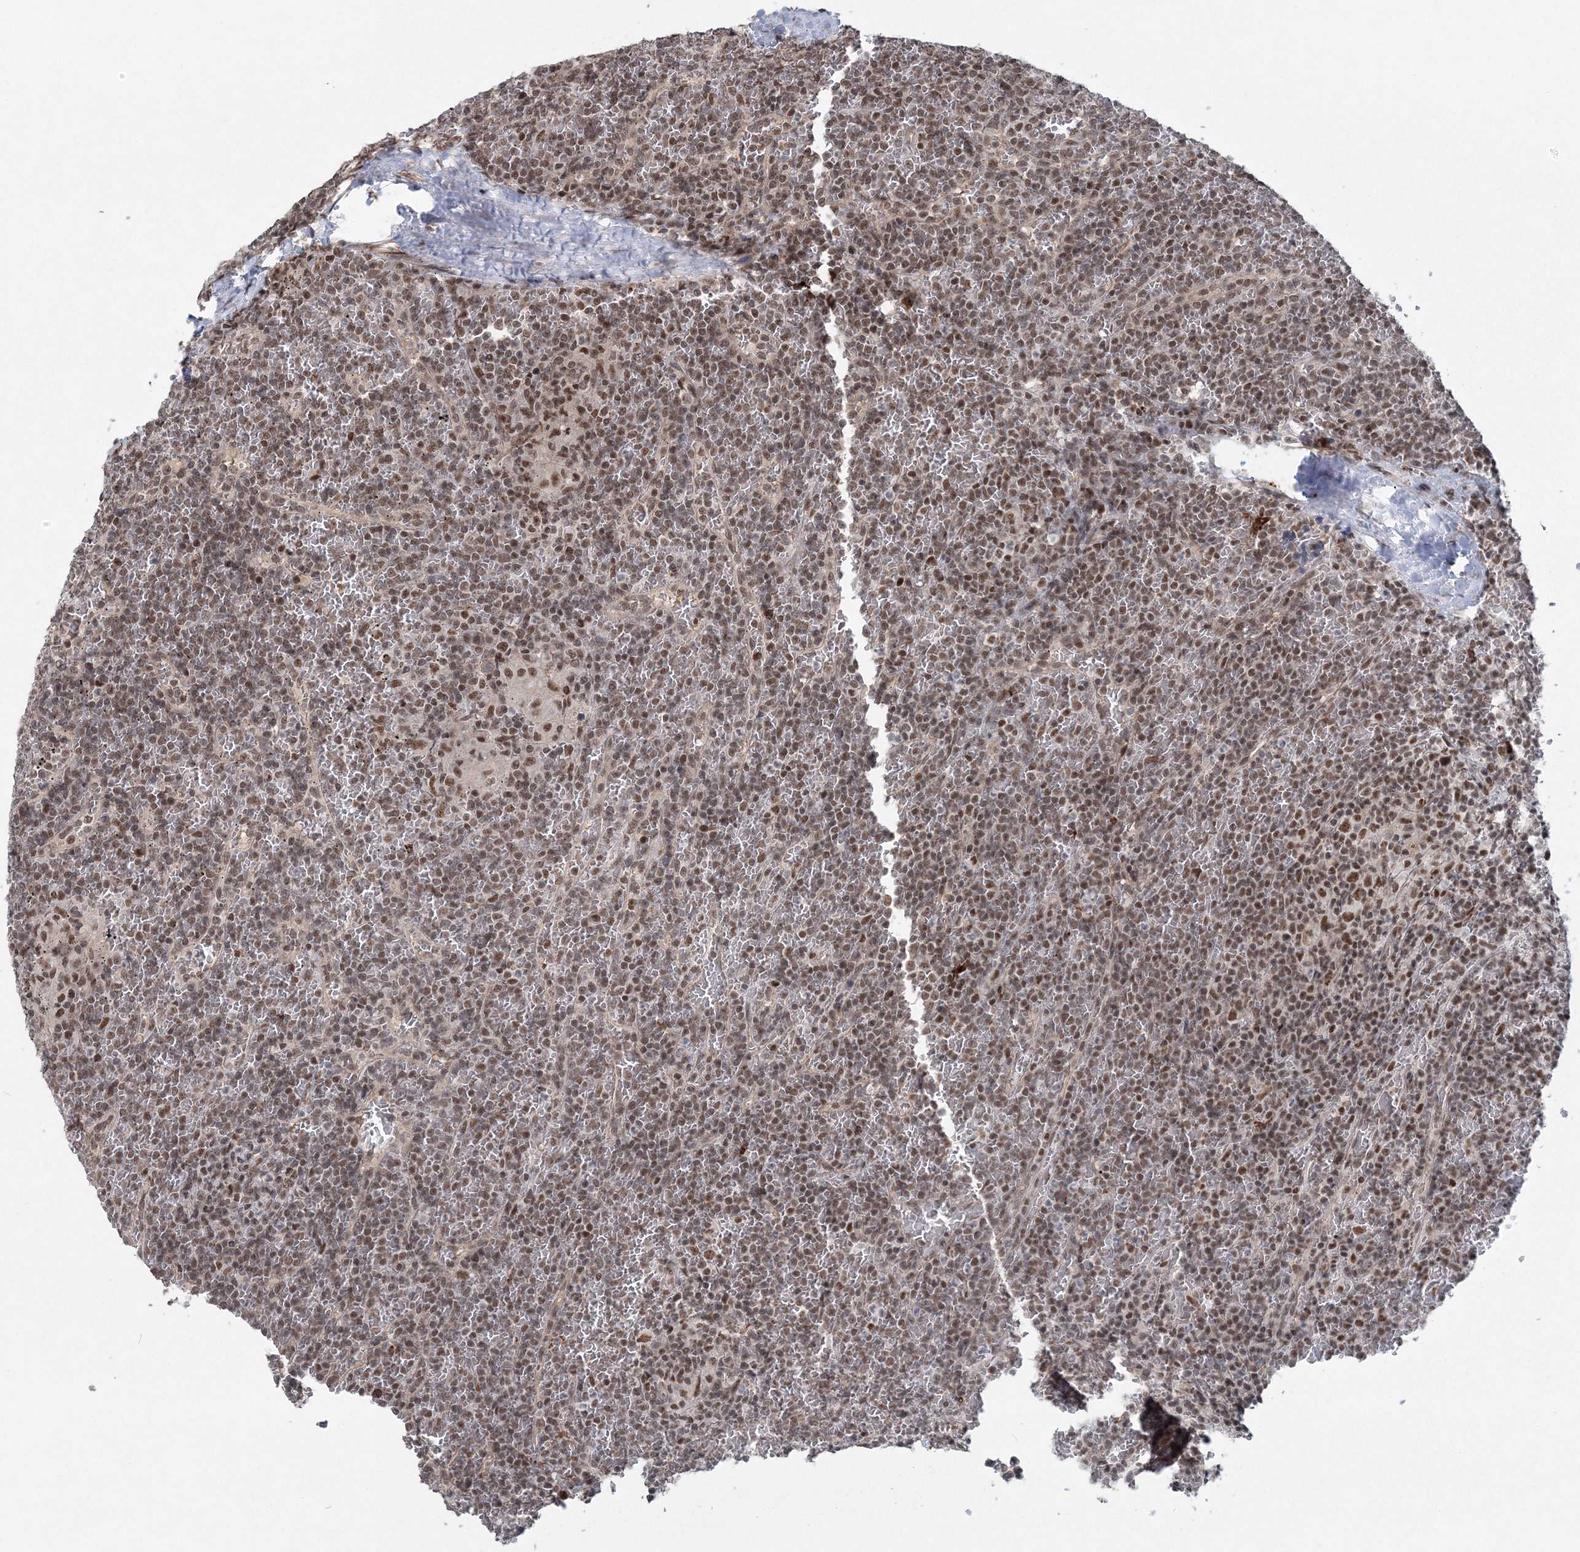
{"staining": {"intensity": "moderate", "quantity": ">75%", "location": "nuclear"}, "tissue": "lymphoma", "cell_type": "Tumor cells", "image_type": "cancer", "snomed": [{"axis": "morphology", "description": "Malignant lymphoma, non-Hodgkin's type, Low grade"}, {"axis": "topography", "description": "Spleen"}], "caption": "A brown stain highlights moderate nuclear expression of a protein in human malignant lymphoma, non-Hodgkin's type (low-grade) tumor cells.", "gene": "PDS5A", "patient": {"sex": "female", "age": 19}}